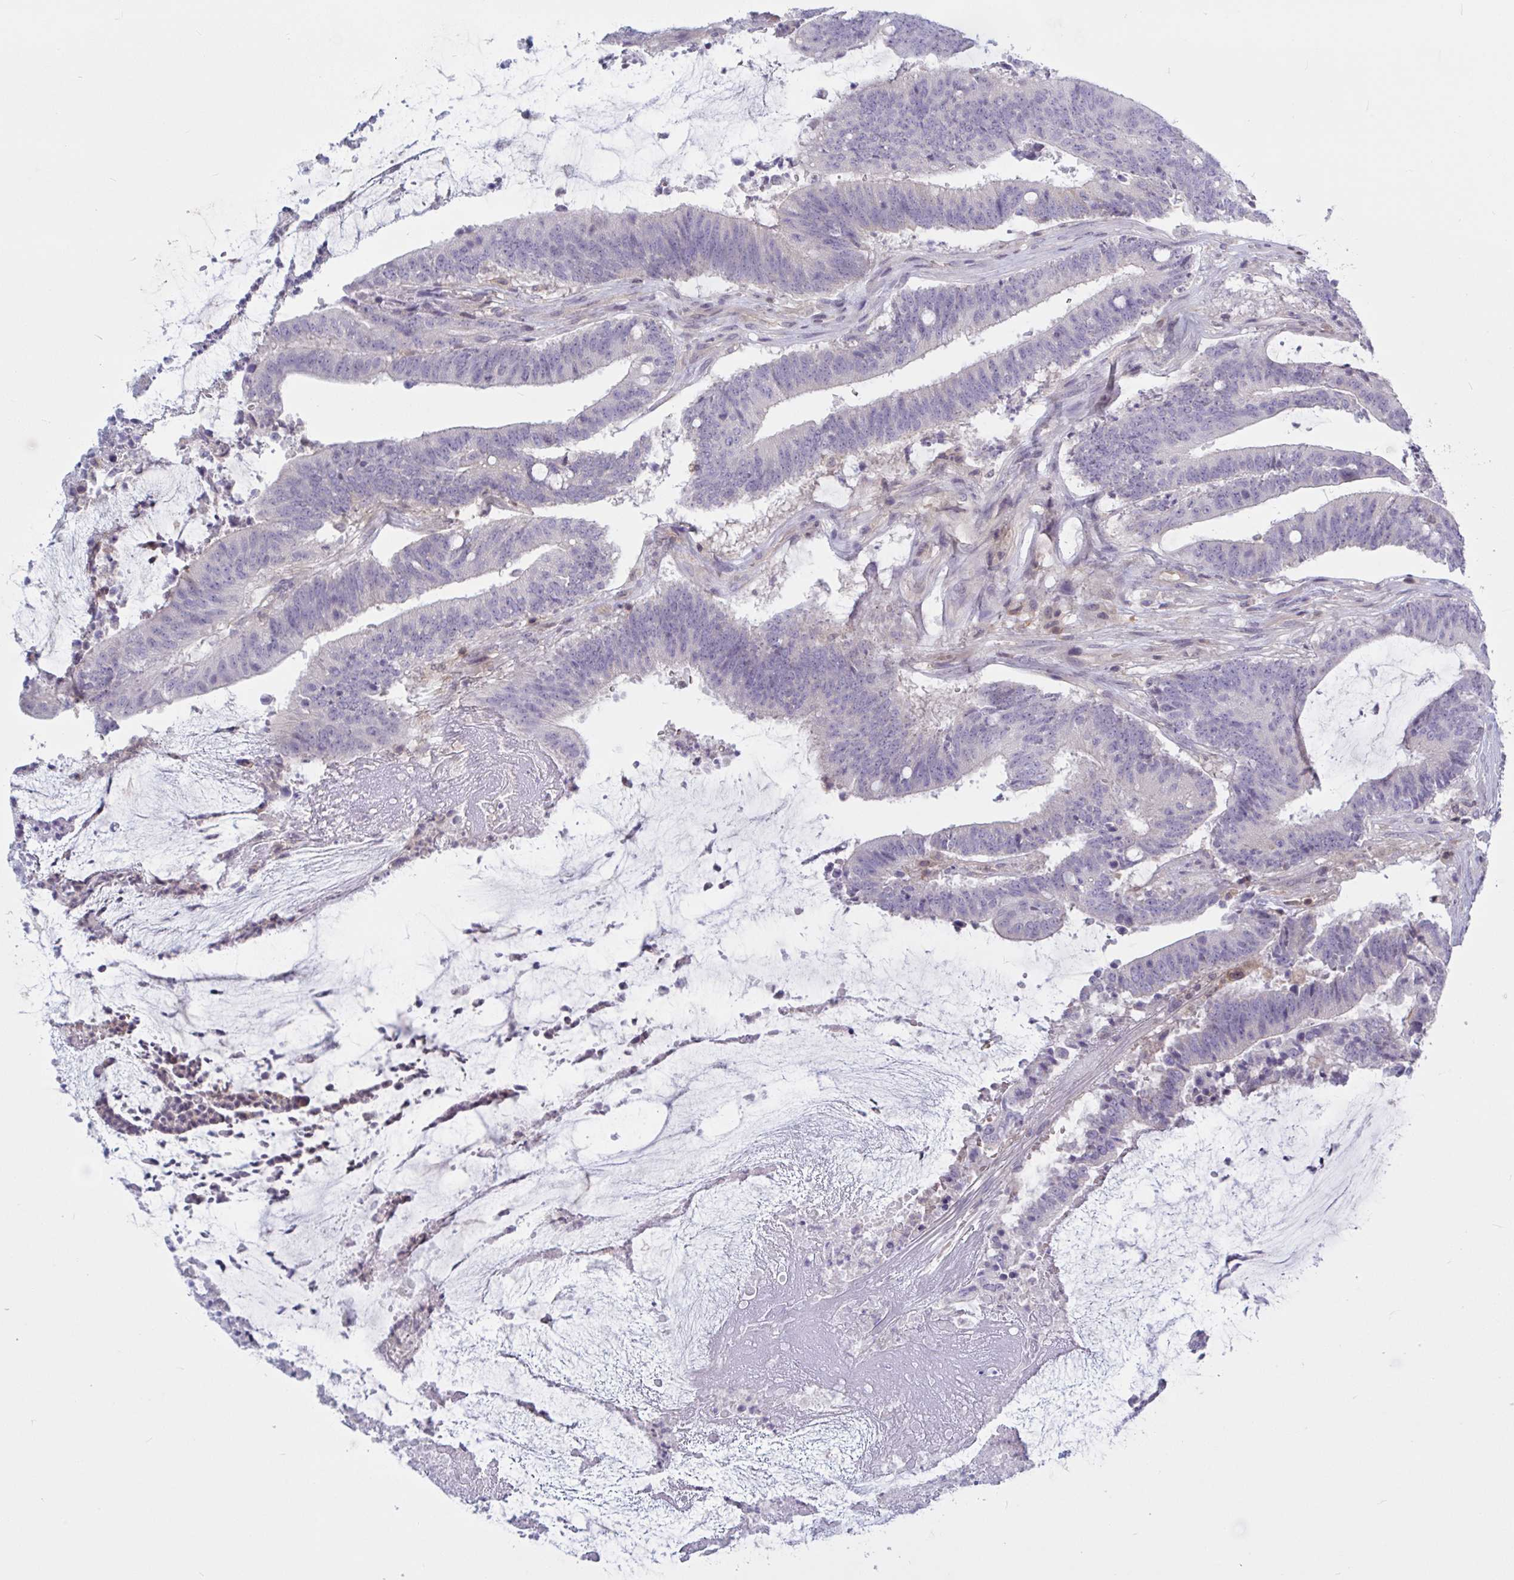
{"staining": {"intensity": "negative", "quantity": "none", "location": "none"}, "tissue": "colorectal cancer", "cell_type": "Tumor cells", "image_type": "cancer", "snomed": [{"axis": "morphology", "description": "Adenocarcinoma, NOS"}, {"axis": "topography", "description": "Colon"}], "caption": "A photomicrograph of adenocarcinoma (colorectal) stained for a protein reveals no brown staining in tumor cells. (DAB (3,3'-diaminobenzidine) IHC visualized using brightfield microscopy, high magnification).", "gene": "TANK", "patient": {"sex": "female", "age": 43}}